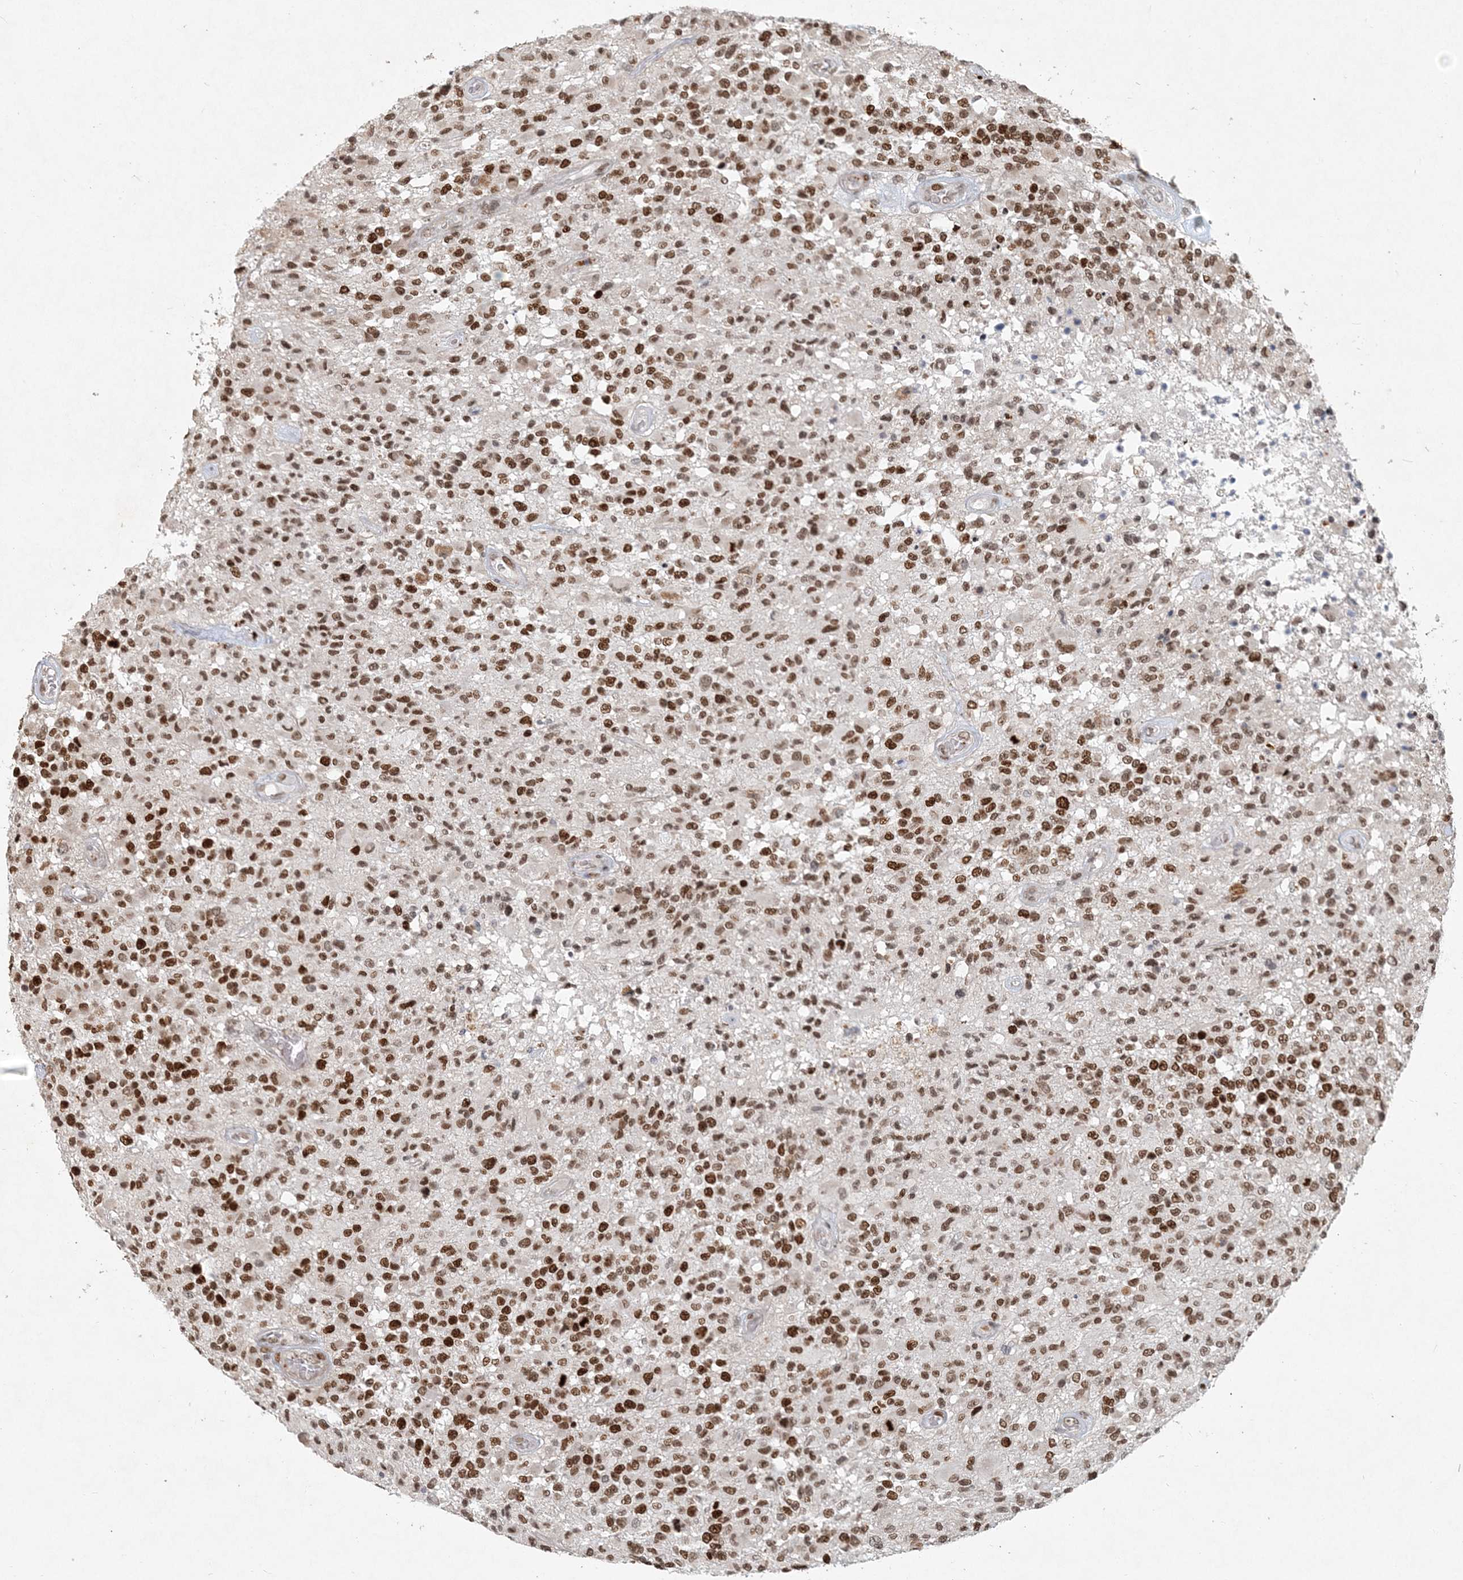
{"staining": {"intensity": "strong", "quantity": ">75%", "location": "nuclear"}, "tissue": "glioma", "cell_type": "Tumor cells", "image_type": "cancer", "snomed": [{"axis": "morphology", "description": "Glioma, malignant, High grade"}, {"axis": "morphology", "description": "Glioblastoma, NOS"}, {"axis": "topography", "description": "Brain"}], "caption": "Immunohistochemistry (IHC) micrograph of neoplastic tissue: glioblastoma stained using immunohistochemistry (IHC) shows high levels of strong protein expression localized specifically in the nuclear of tumor cells, appearing as a nuclear brown color.", "gene": "BAZ1B", "patient": {"sex": "male", "age": 60}}